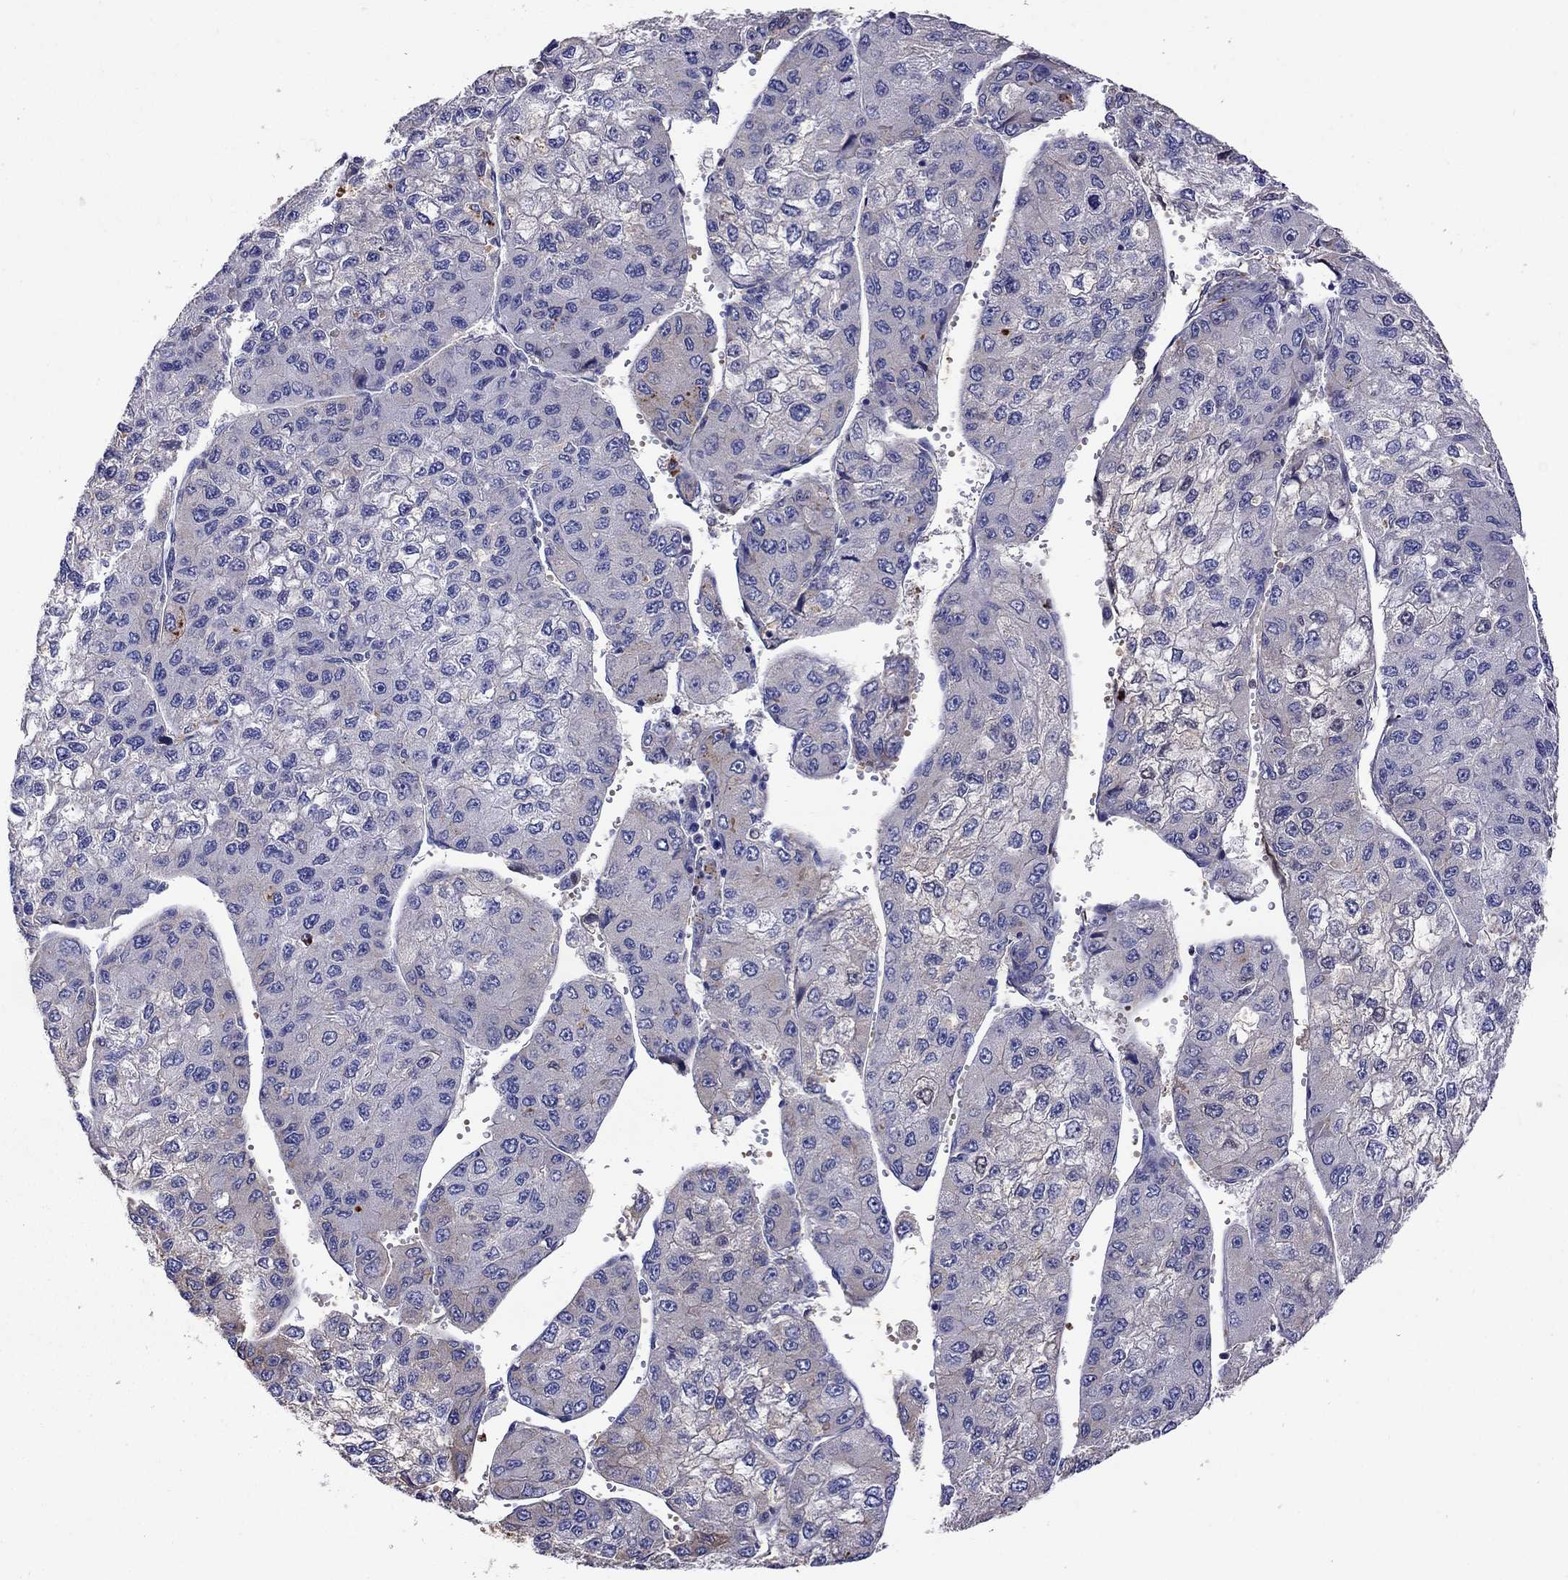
{"staining": {"intensity": "moderate", "quantity": "<25%", "location": "cytoplasmic/membranous"}, "tissue": "liver cancer", "cell_type": "Tumor cells", "image_type": "cancer", "snomed": [{"axis": "morphology", "description": "Carcinoma, Hepatocellular, NOS"}, {"axis": "topography", "description": "Liver"}], "caption": "Immunohistochemistry (IHC) staining of hepatocellular carcinoma (liver), which exhibits low levels of moderate cytoplasmic/membranous staining in about <25% of tumor cells indicating moderate cytoplasmic/membranous protein positivity. The staining was performed using DAB (3,3'-diaminobenzidine) (brown) for protein detection and nuclei were counterstained in hematoxylin (blue).", "gene": "SERPINA3", "patient": {"sex": "female", "age": 66}}